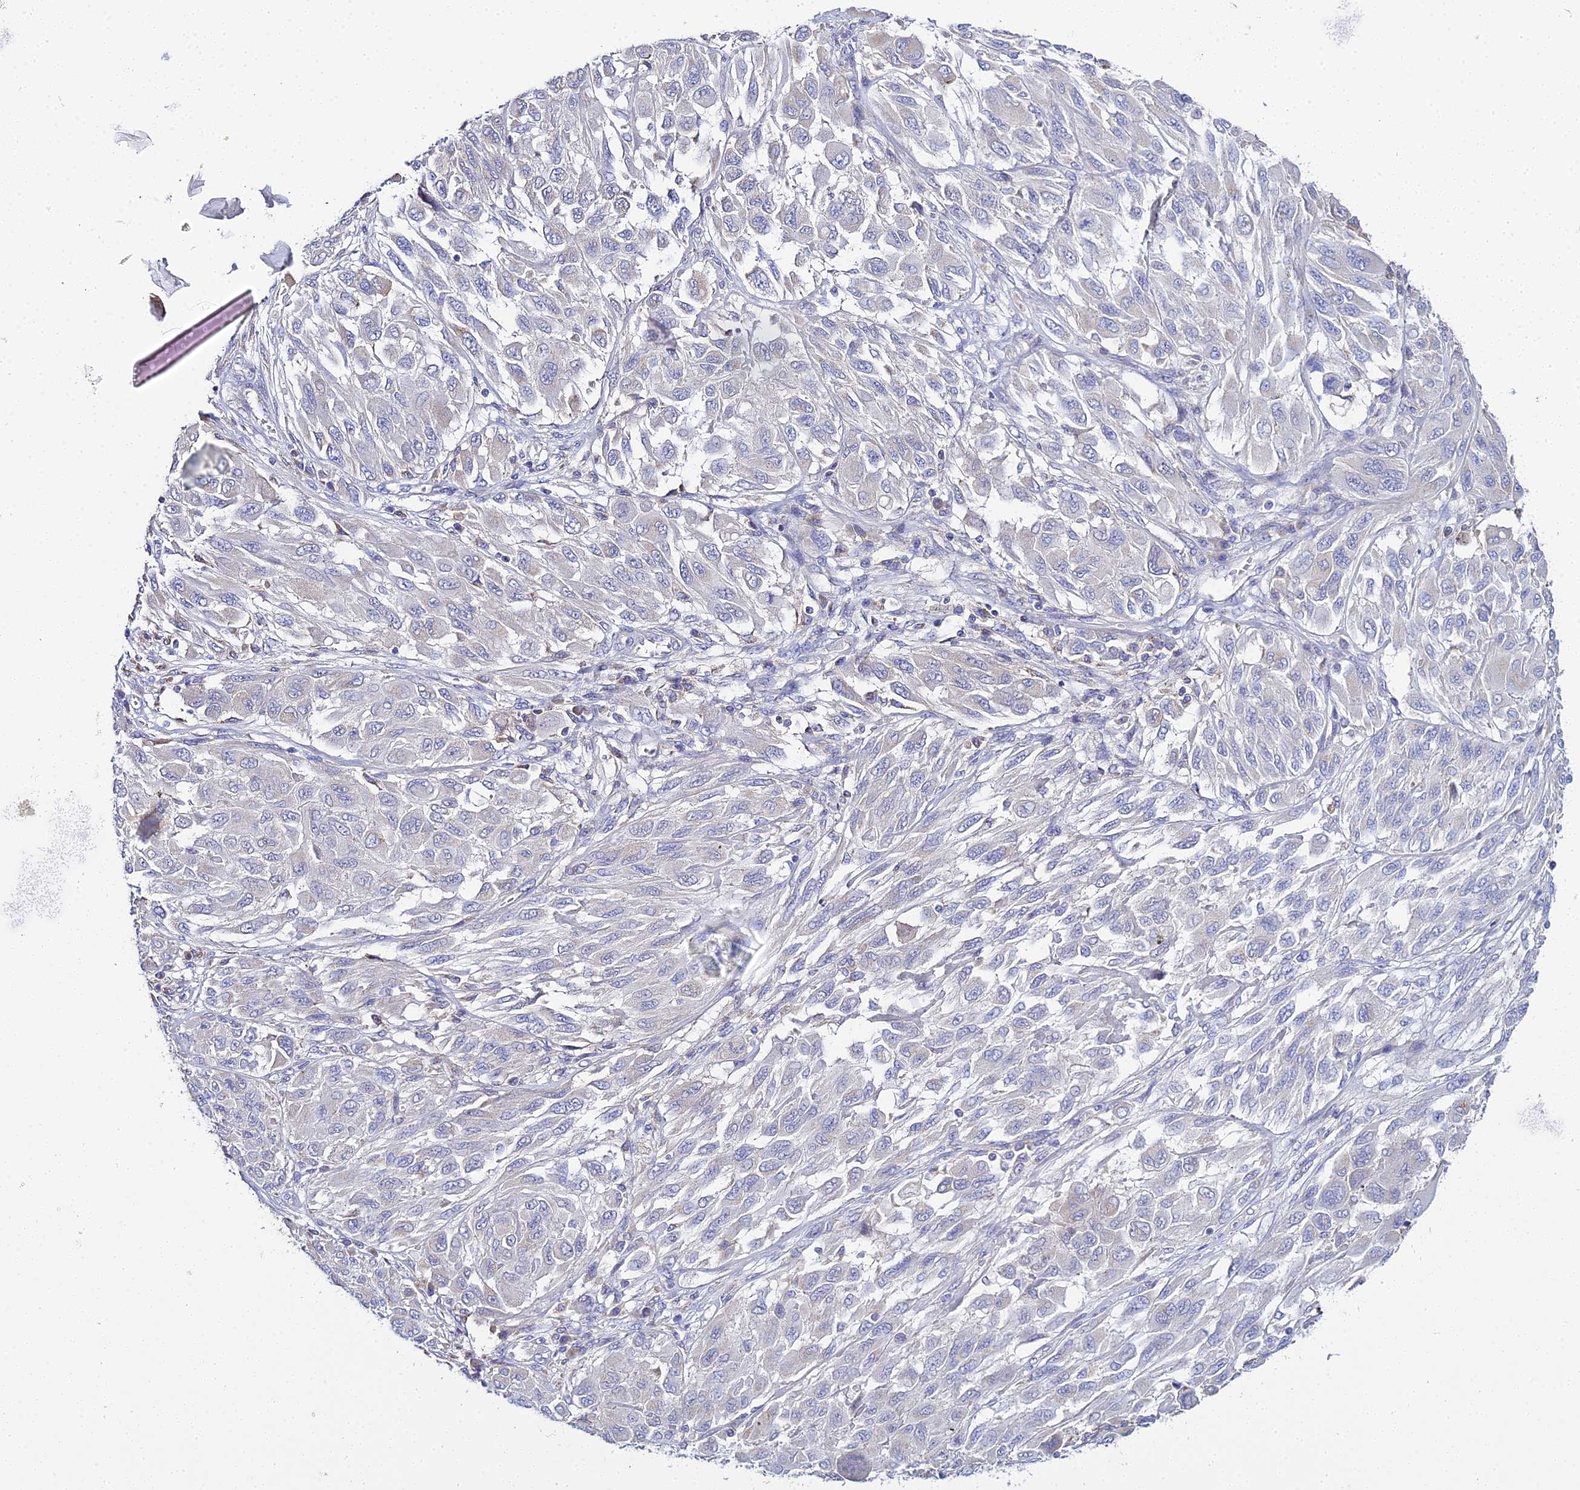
{"staining": {"intensity": "negative", "quantity": "none", "location": "none"}, "tissue": "melanoma", "cell_type": "Tumor cells", "image_type": "cancer", "snomed": [{"axis": "morphology", "description": "Malignant melanoma, NOS"}, {"axis": "topography", "description": "Skin"}], "caption": "This is a histopathology image of immunohistochemistry staining of malignant melanoma, which shows no expression in tumor cells.", "gene": "ZXDA", "patient": {"sex": "female", "age": 91}}